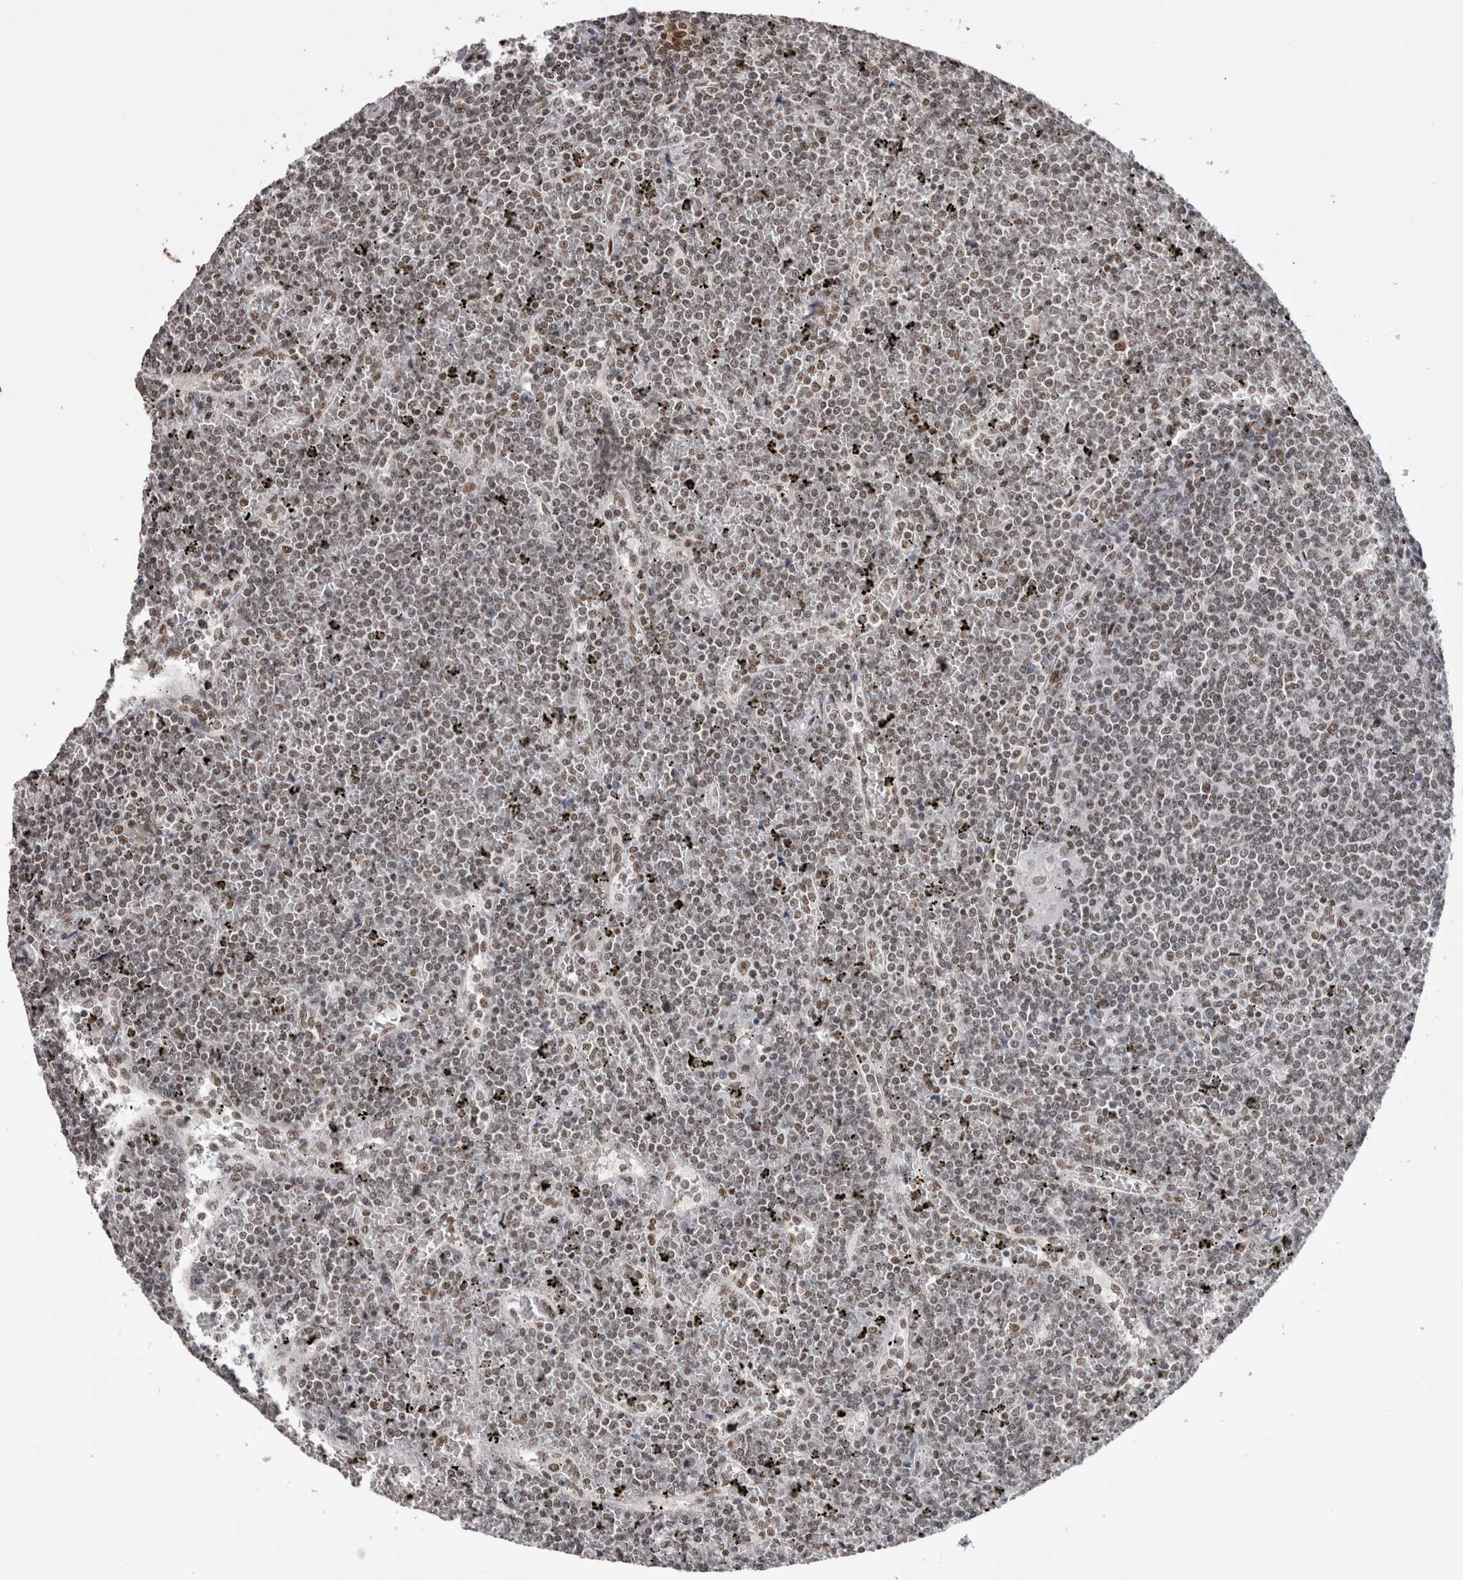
{"staining": {"intensity": "weak", "quantity": ">75%", "location": "nuclear"}, "tissue": "lymphoma", "cell_type": "Tumor cells", "image_type": "cancer", "snomed": [{"axis": "morphology", "description": "Malignant lymphoma, non-Hodgkin's type, Low grade"}, {"axis": "topography", "description": "Spleen"}], "caption": "Brown immunohistochemical staining in human lymphoma demonstrates weak nuclear expression in approximately >75% of tumor cells.", "gene": "SMC1A", "patient": {"sex": "female", "age": 19}}